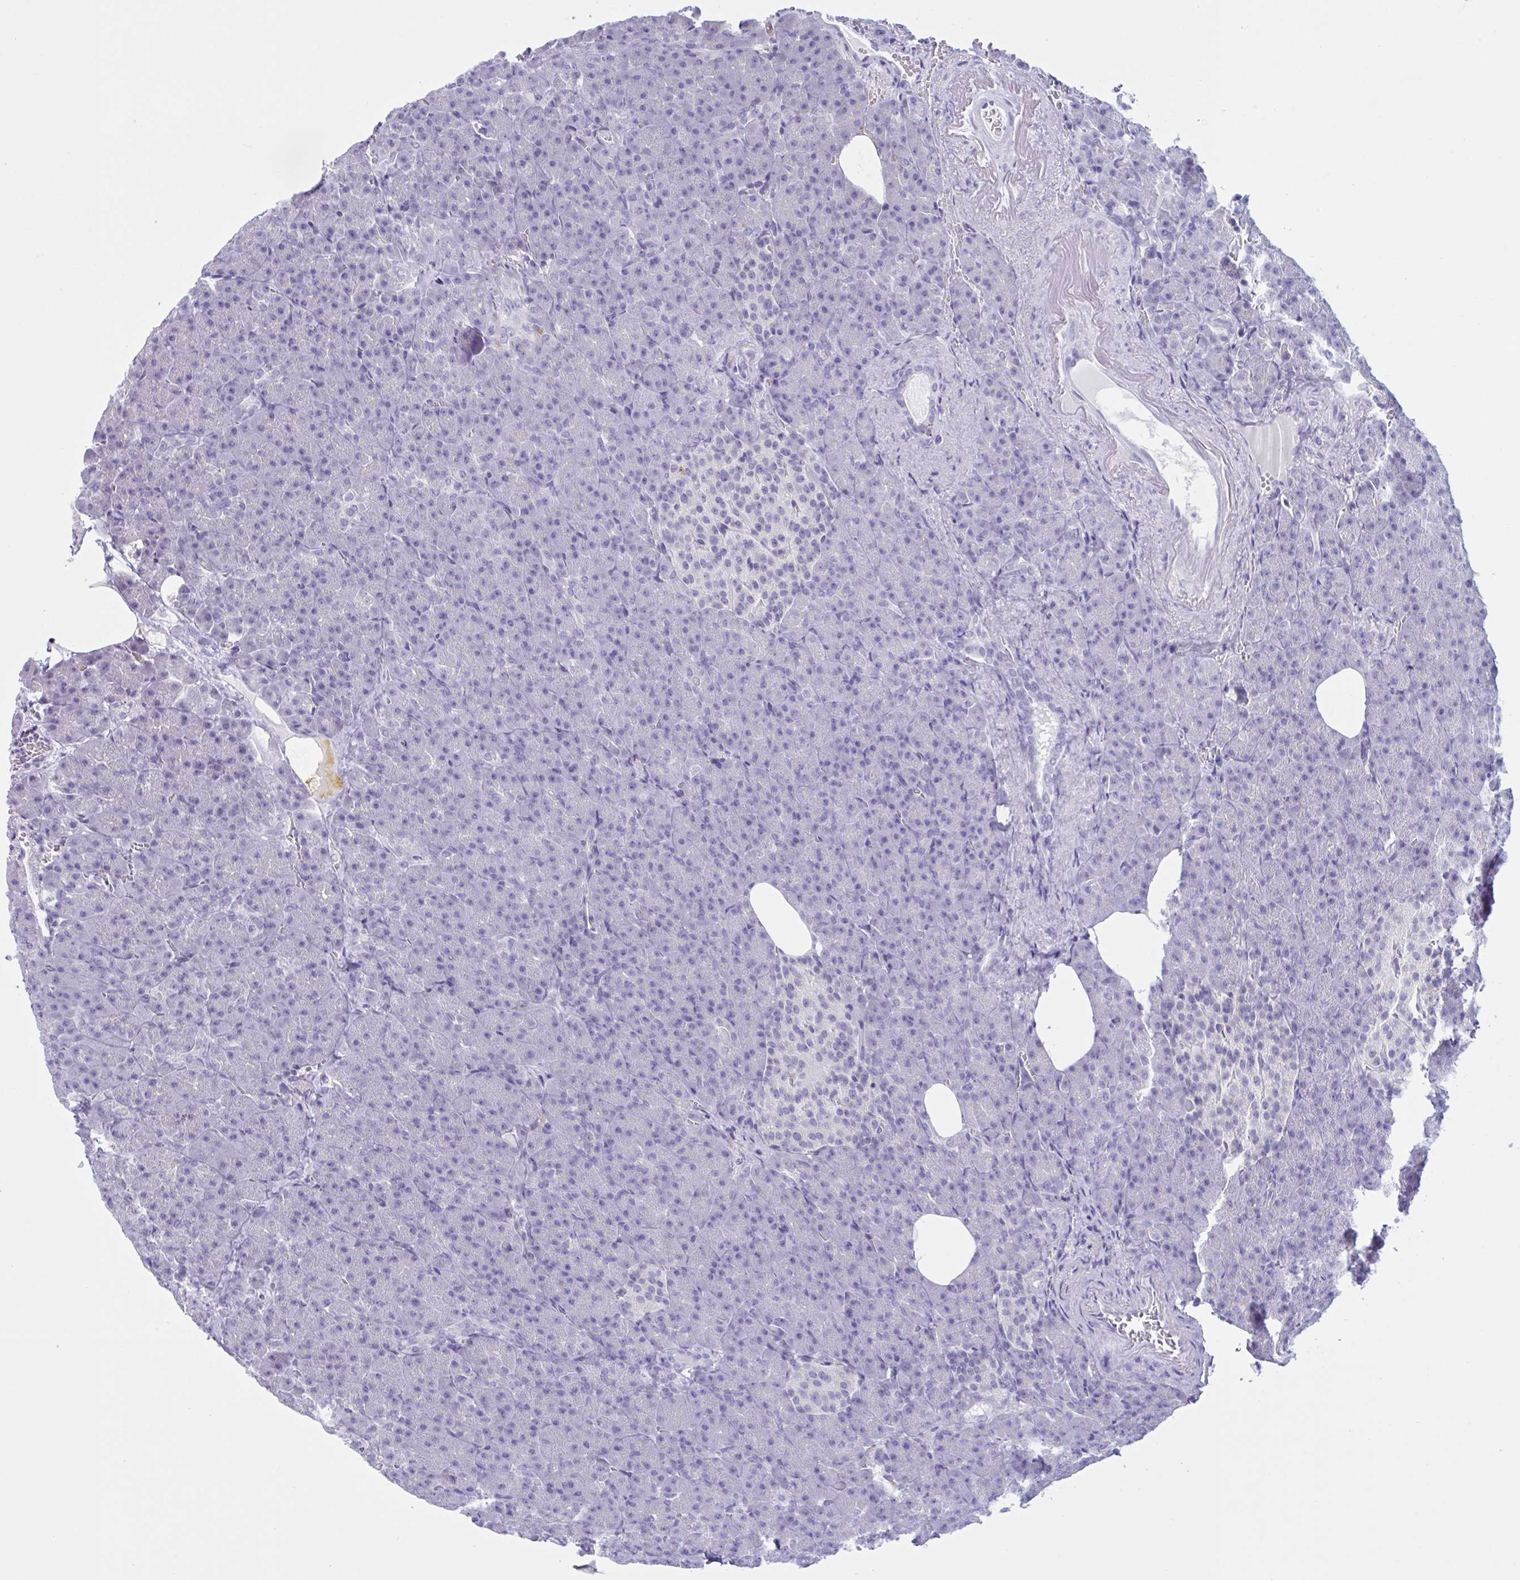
{"staining": {"intensity": "negative", "quantity": "none", "location": "none"}, "tissue": "pancreas", "cell_type": "Exocrine glandular cells", "image_type": "normal", "snomed": [{"axis": "morphology", "description": "Normal tissue, NOS"}, {"axis": "topography", "description": "Pancreas"}], "caption": "Immunohistochemistry photomicrograph of normal pancreas: pancreas stained with DAB displays no significant protein positivity in exocrine glandular cells. (DAB IHC, high magnification).", "gene": "XCL1", "patient": {"sex": "female", "age": 74}}